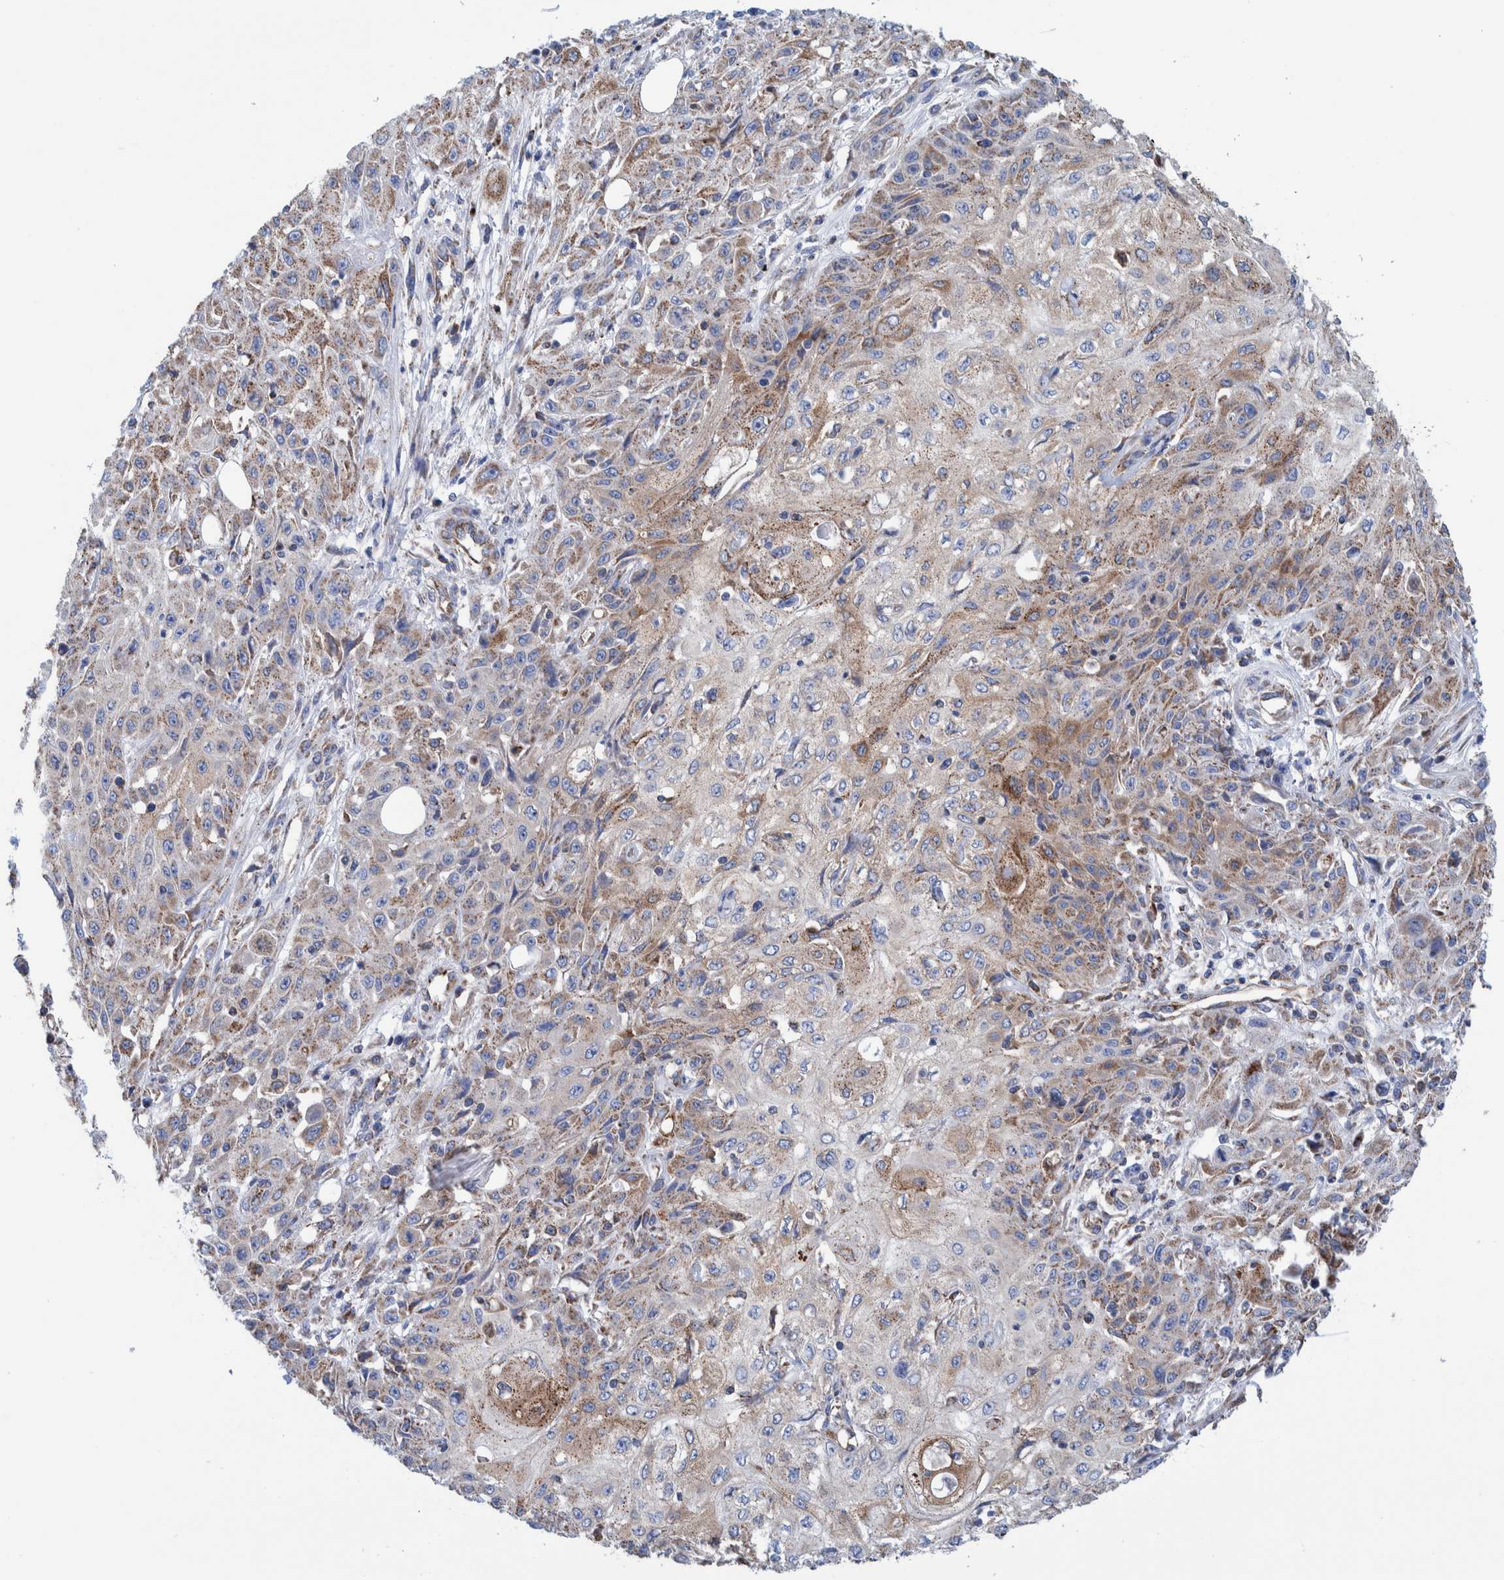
{"staining": {"intensity": "weak", "quantity": ">75%", "location": "cytoplasmic/membranous"}, "tissue": "skin cancer", "cell_type": "Tumor cells", "image_type": "cancer", "snomed": [{"axis": "morphology", "description": "Squamous cell carcinoma, NOS"}, {"axis": "morphology", "description": "Squamous cell carcinoma, metastatic, NOS"}, {"axis": "topography", "description": "Skin"}, {"axis": "topography", "description": "Lymph node"}], "caption": "Immunohistochemistry (IHC) (DAB) staining of human skin metastatic squamous cell carcinoma exhibits weak cytoplasmic/membranous protein staining in about >75% of tumor cells.", "gene": "DECR1", "patient": {"sex": "male", "age": 75}}